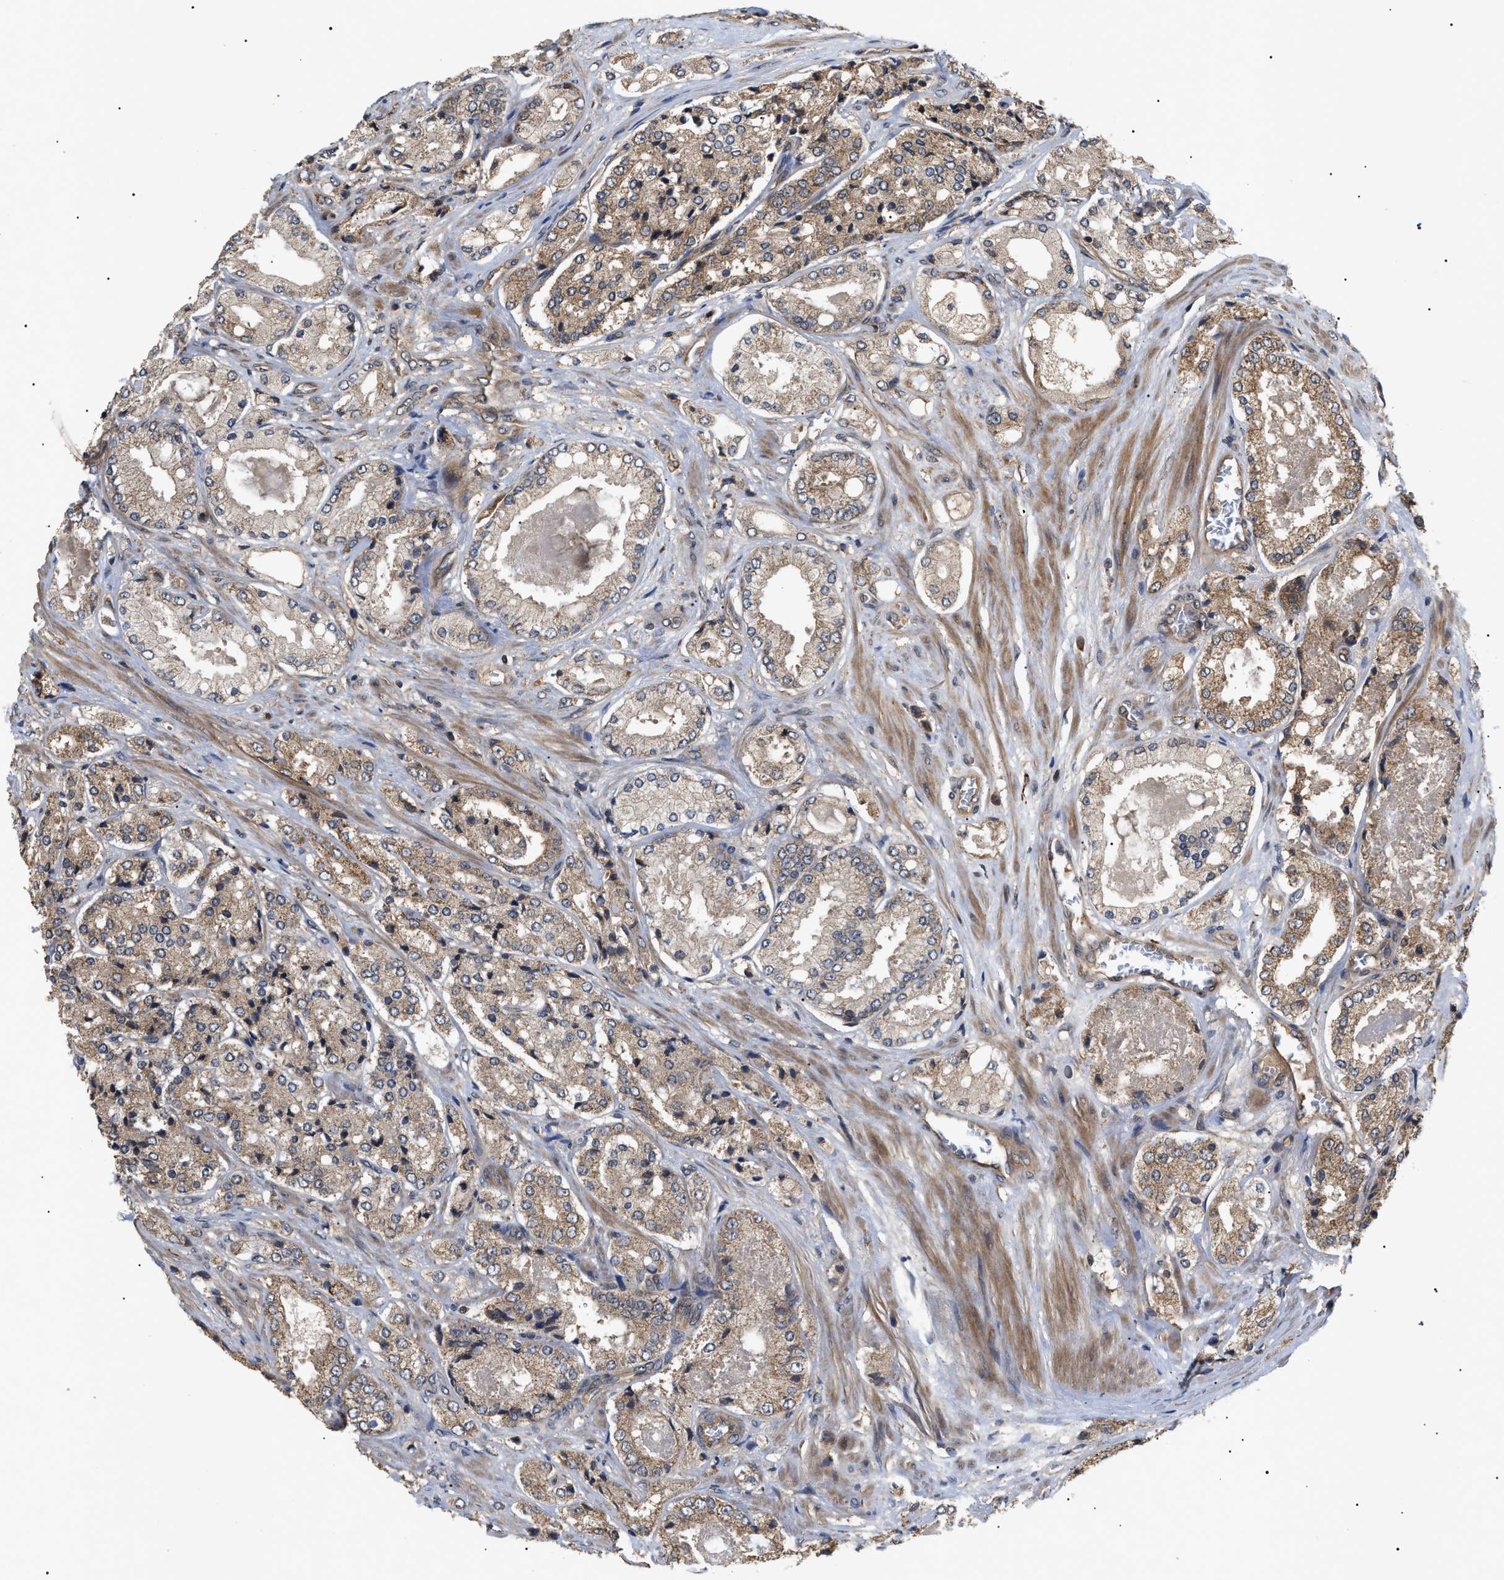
{"staining": {"intensity": "moderate", "quantity": ">75%", "location": "cytoplasmic/membranous"}, "tissue": "prostate cancer", "cell_type": "Tumor cells", "image_type": "cancer", "snomed": [{"axis": "morphology", "description": "Adenocarcinoma, High grade"}, {"axis": "topography", "description": "Prostate"}], "caption": "Protein staining displays moderate cytoplasmic/membranous expression in about >75% of tumor cells in prostate high-grade adenocarcinoma.", "gene": "ASTL", "patient": {"sex": "male", "age": 65}}